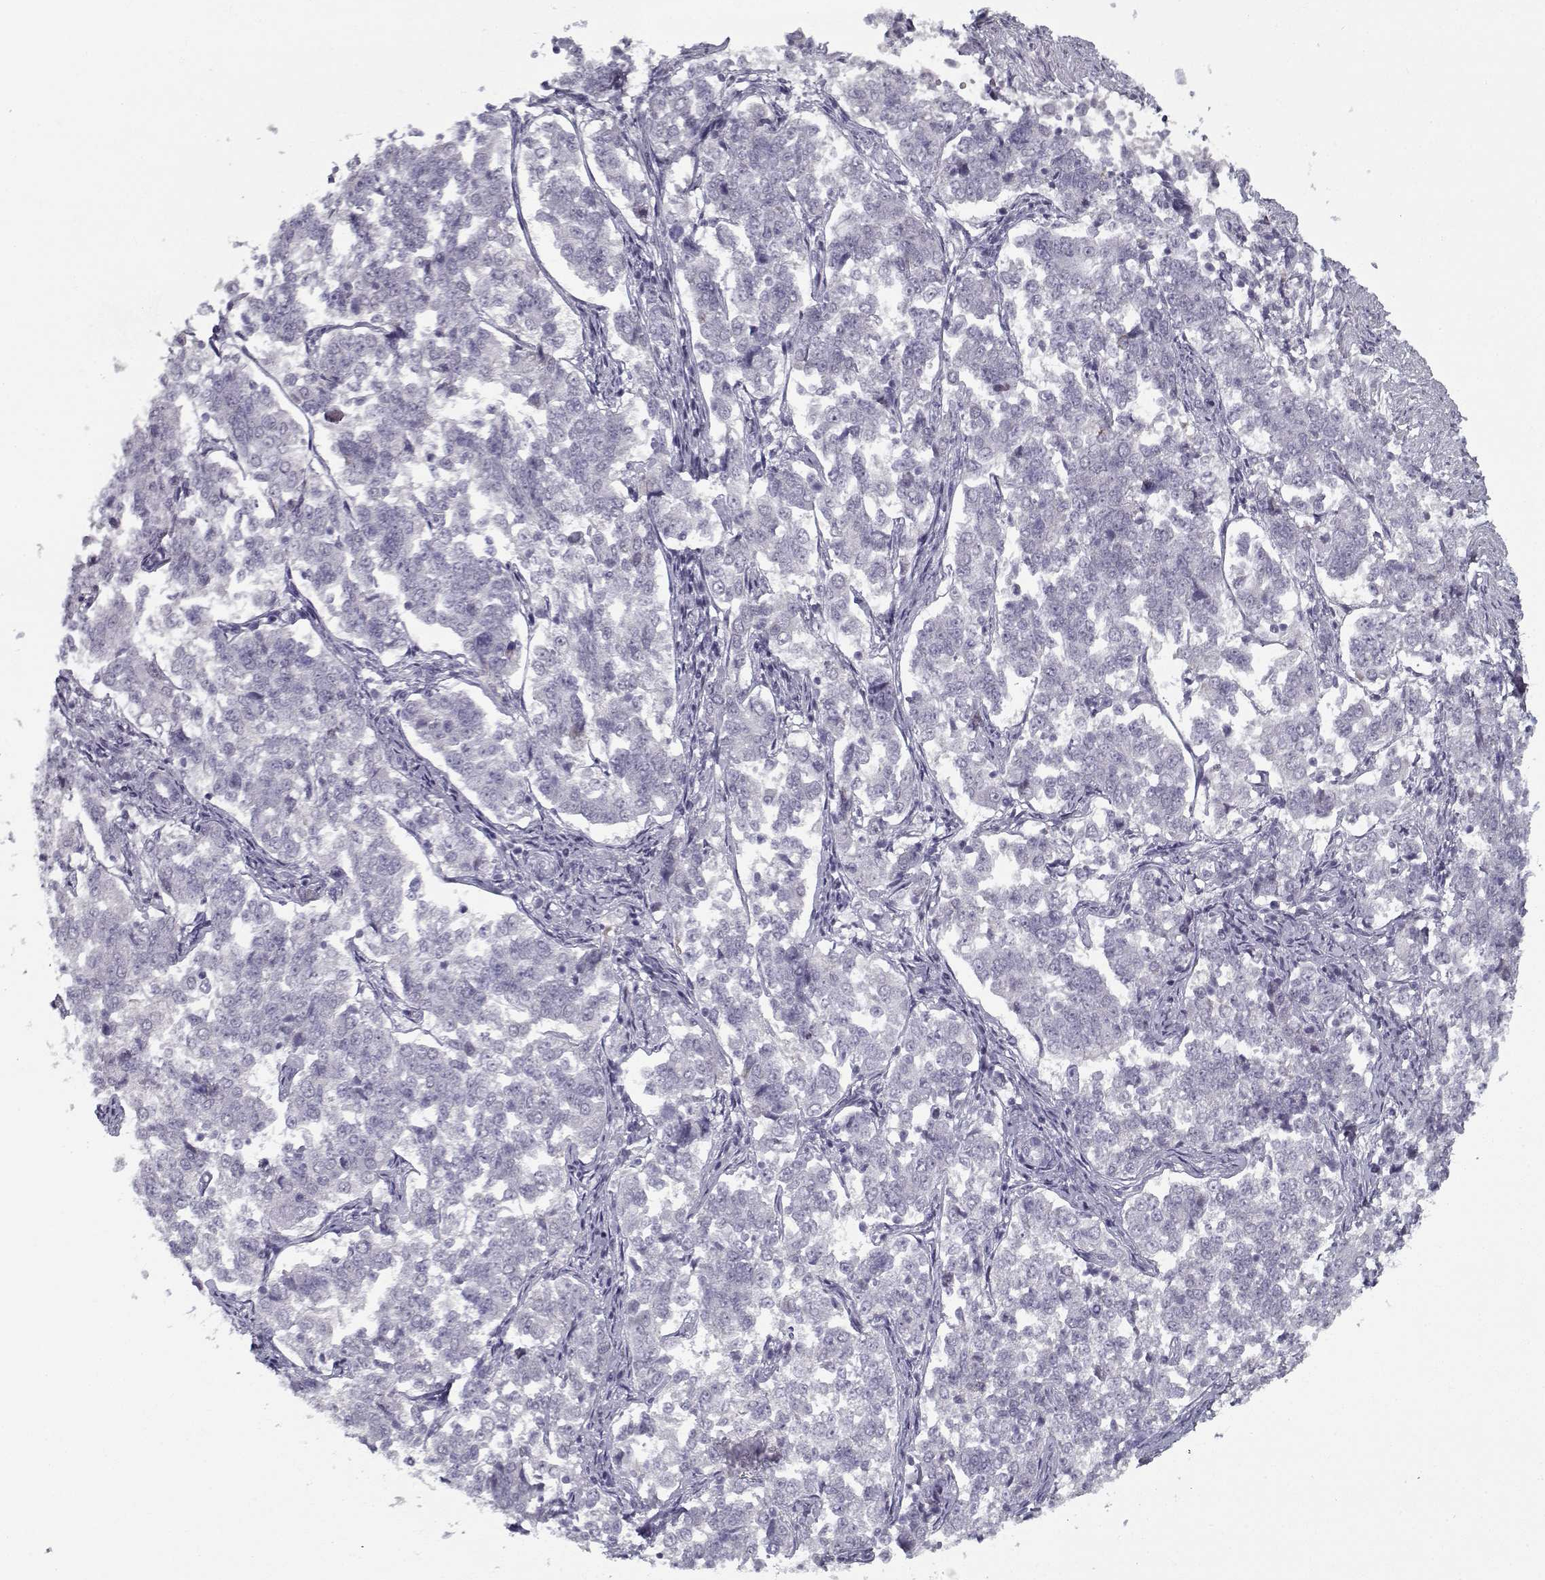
{"staining": {"intensity": "negative", "quantity": "none", "location": "none"}, "tissue": "endometrial cancer", "cell_type": "Tumor cells", "image_type": "cancer", "snomed": [{"axis": "morphology", "description": "Adenocarcinoma, NOS"}, {"axis": "topography", "description": "Endometrium"}], "caption": "Photomicrograph shows no protein expression in tumor cells of endometrial cancer (adenocarcinoma) tissue.", "gene": "SPACA9", "patient": {"sex": "female", "age": 43}}